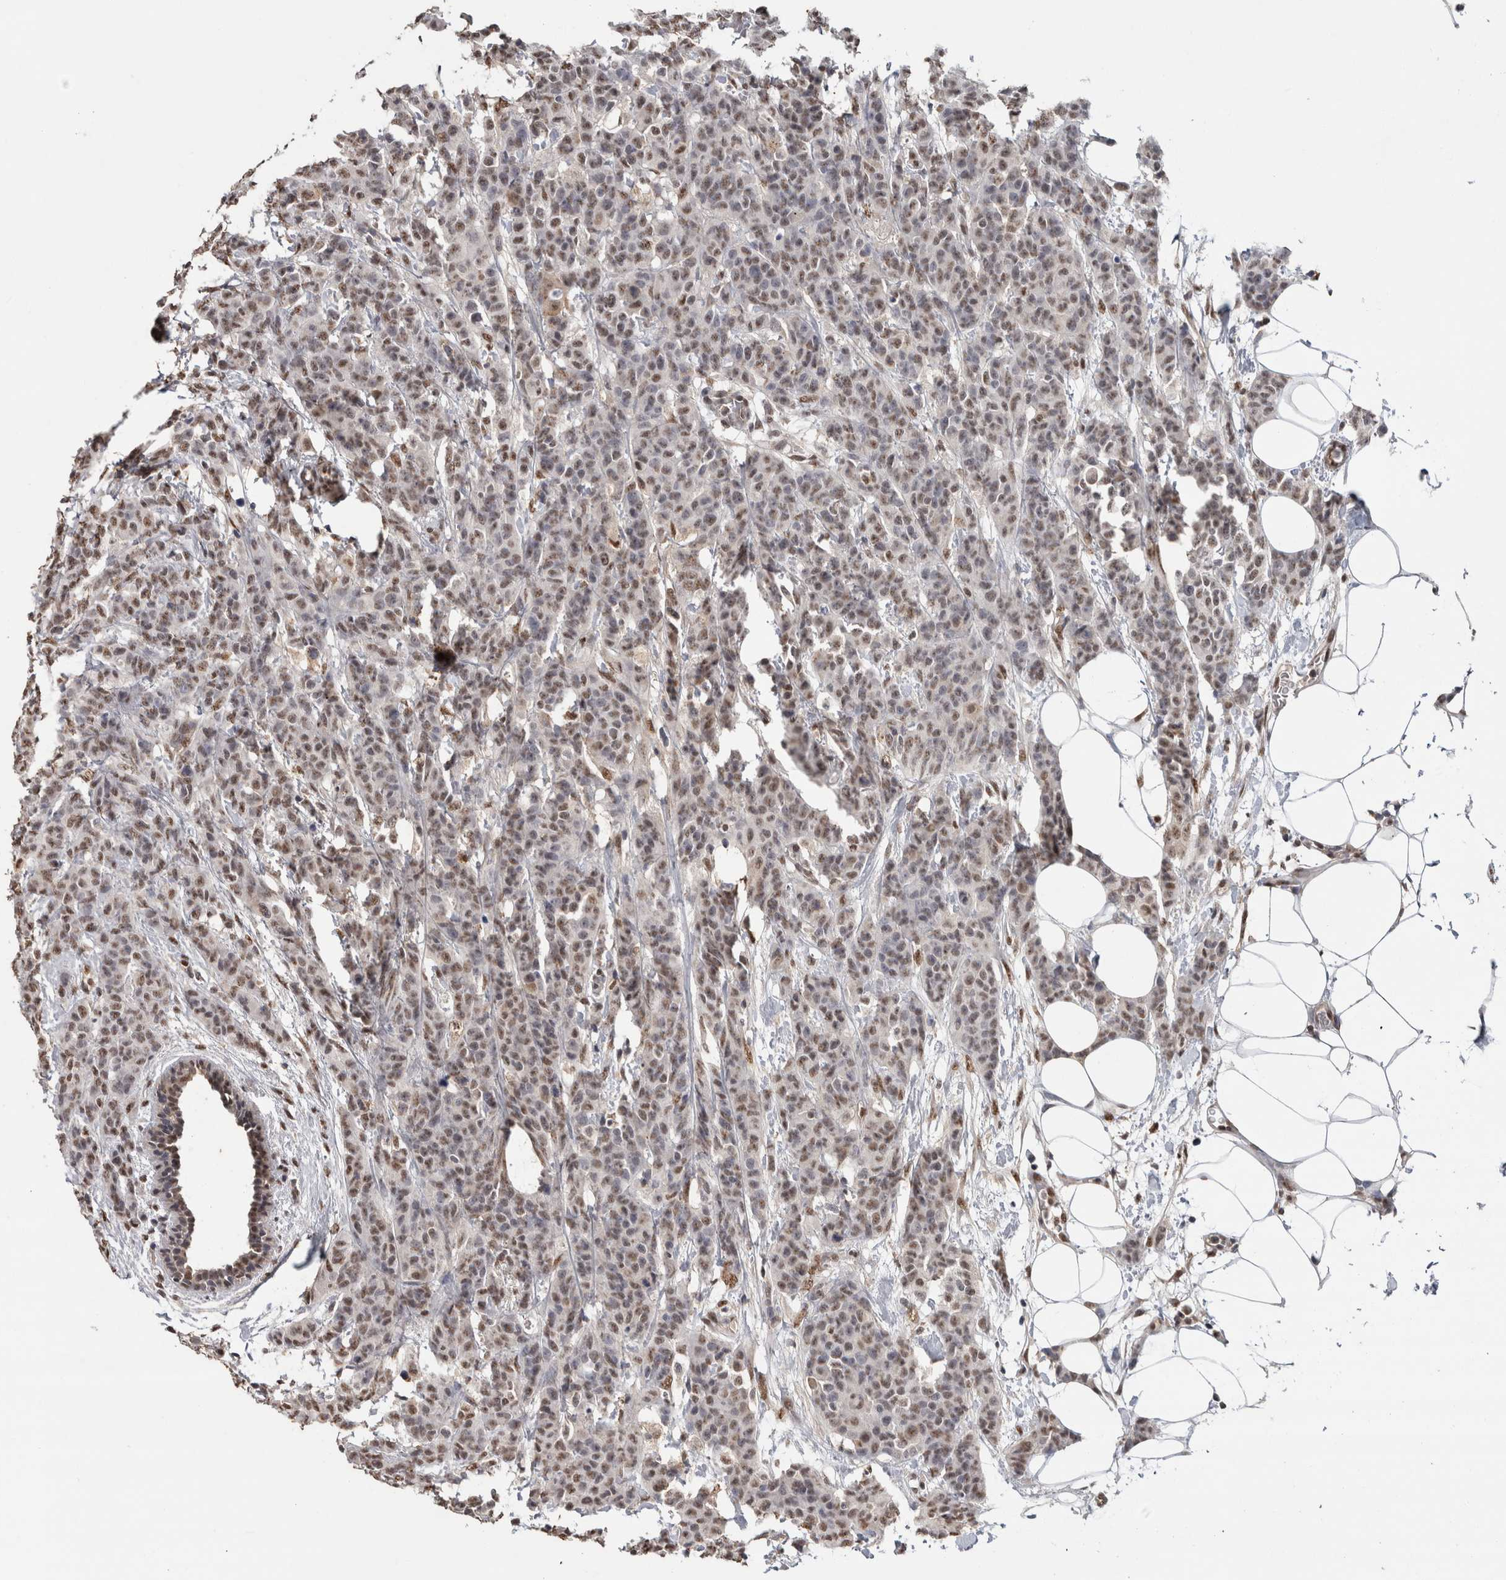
{"staining": {"intensity": "weak", "quantity": ">75%", "location": "nuclear"}, "tissue": "breast cancer", "cell_type": "Tumor cells", "image_type": "cancer", "snomed": [{"axis": "morphology", "description": "Normal tissue, NOS"}, {"axis": "morphology", "description": "Duct carcinoma"}, {"axis": "topography", "description": "Breast"}], "caption": "Weak nuclear staining for a protein is appreciated in approximately >75% of tumor cells of breast cancer (intraductal carcinoma) using immunohistochemistry (IHC).", "gene": "RPS6KA2", "patient": {"sex": "female", "age": 40}}